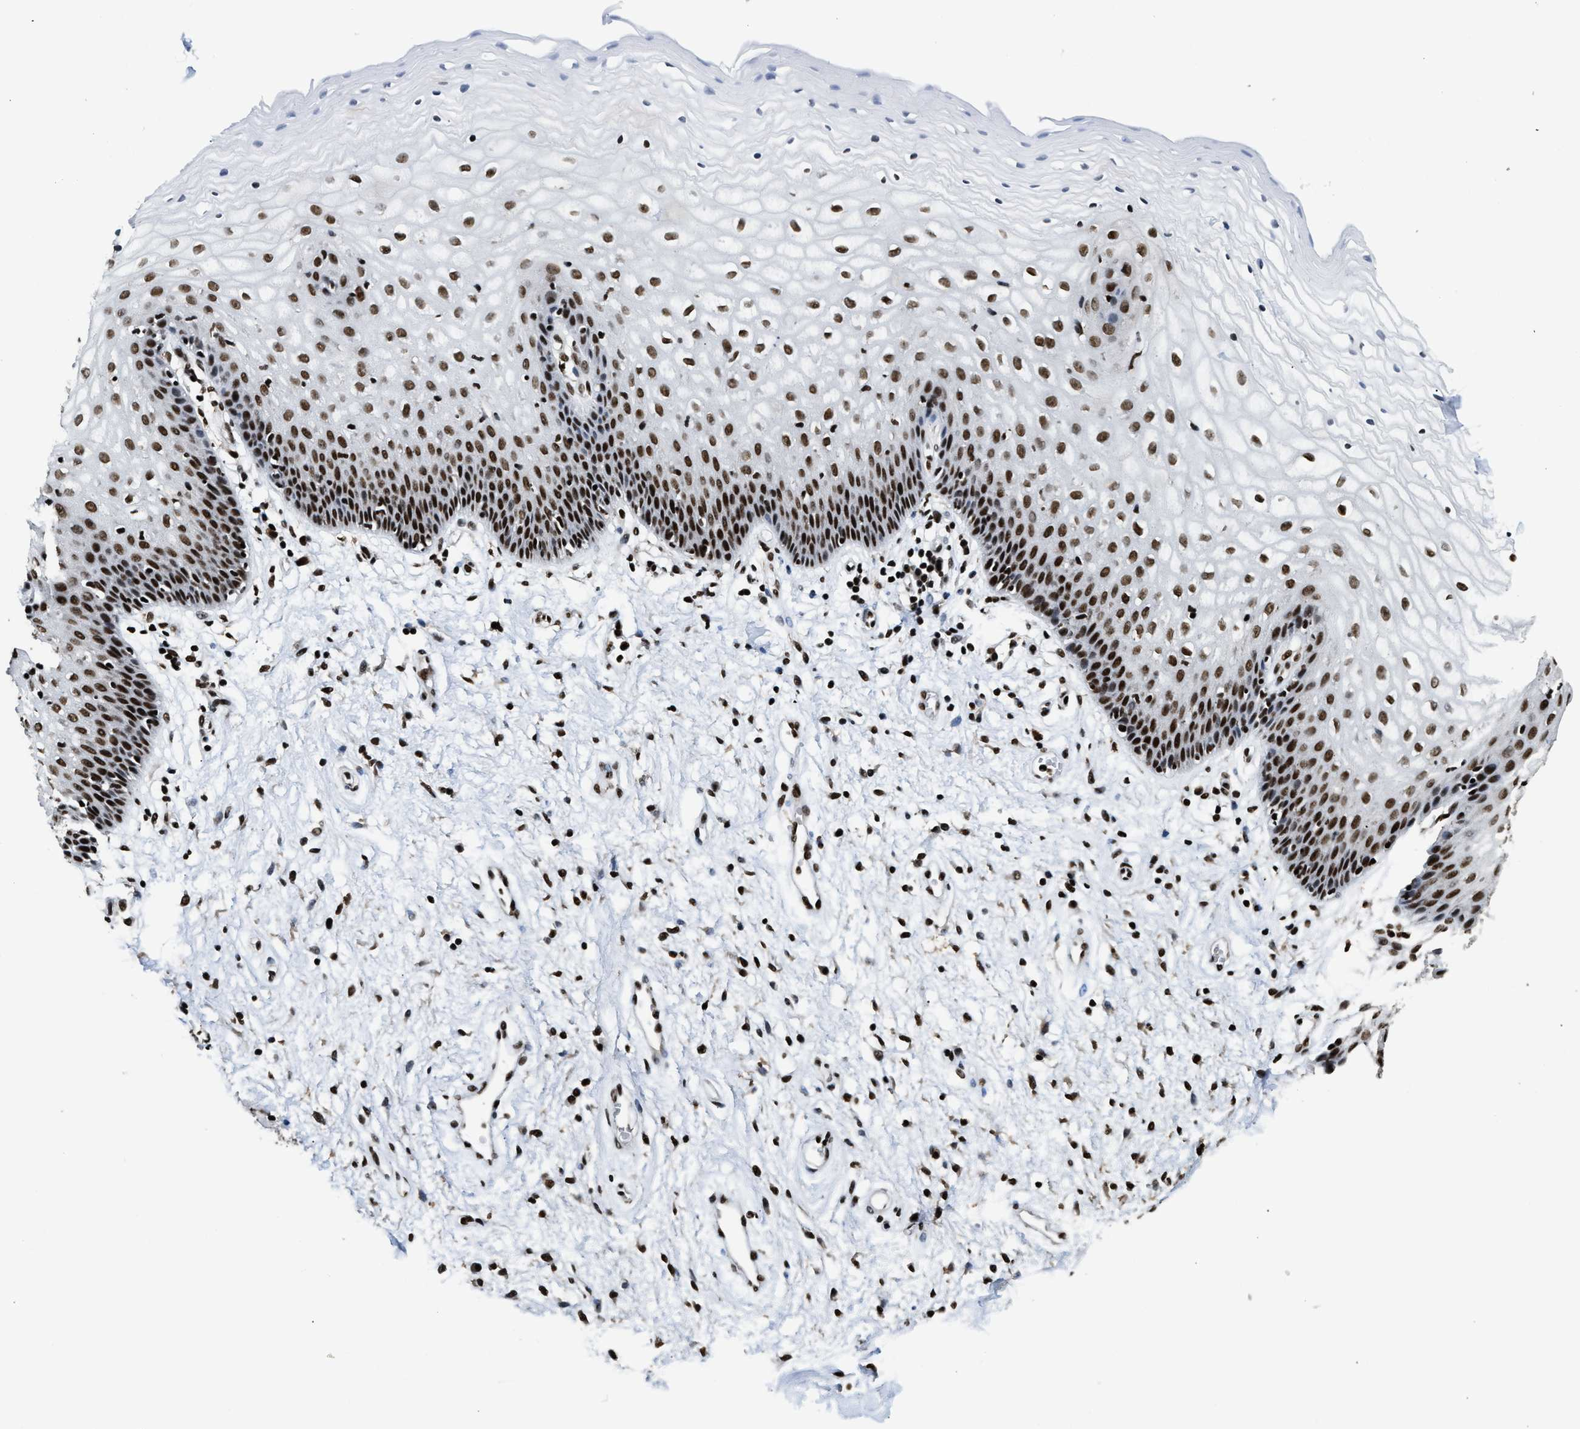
{"staining": {"intensity": "strong", "quantity": ">75%", "location": "nuclear"}, "tissue": "vagina", "cell_type": "Squamous epithelial cells", "image_type": "normal", "snomed": [{"axis": "morphology", "description": "Normal tissue, NOS"}, {"axis": "topography", "description": "Vagina"}], "caption": "An immunohistochemistry (IHC) photomicrograph of benign tissue is shown. Protein staining in brown highlights strong nuclear positivity in vagina within squamous epithelial cells. The staining was performed using DAB to visualize the protein expression in brown, while the nuclei were stained in blue with hematoxylin (Magnification: 20x).", "gene": "RAD21", "patient": {"sex": "female", "age": 34}}